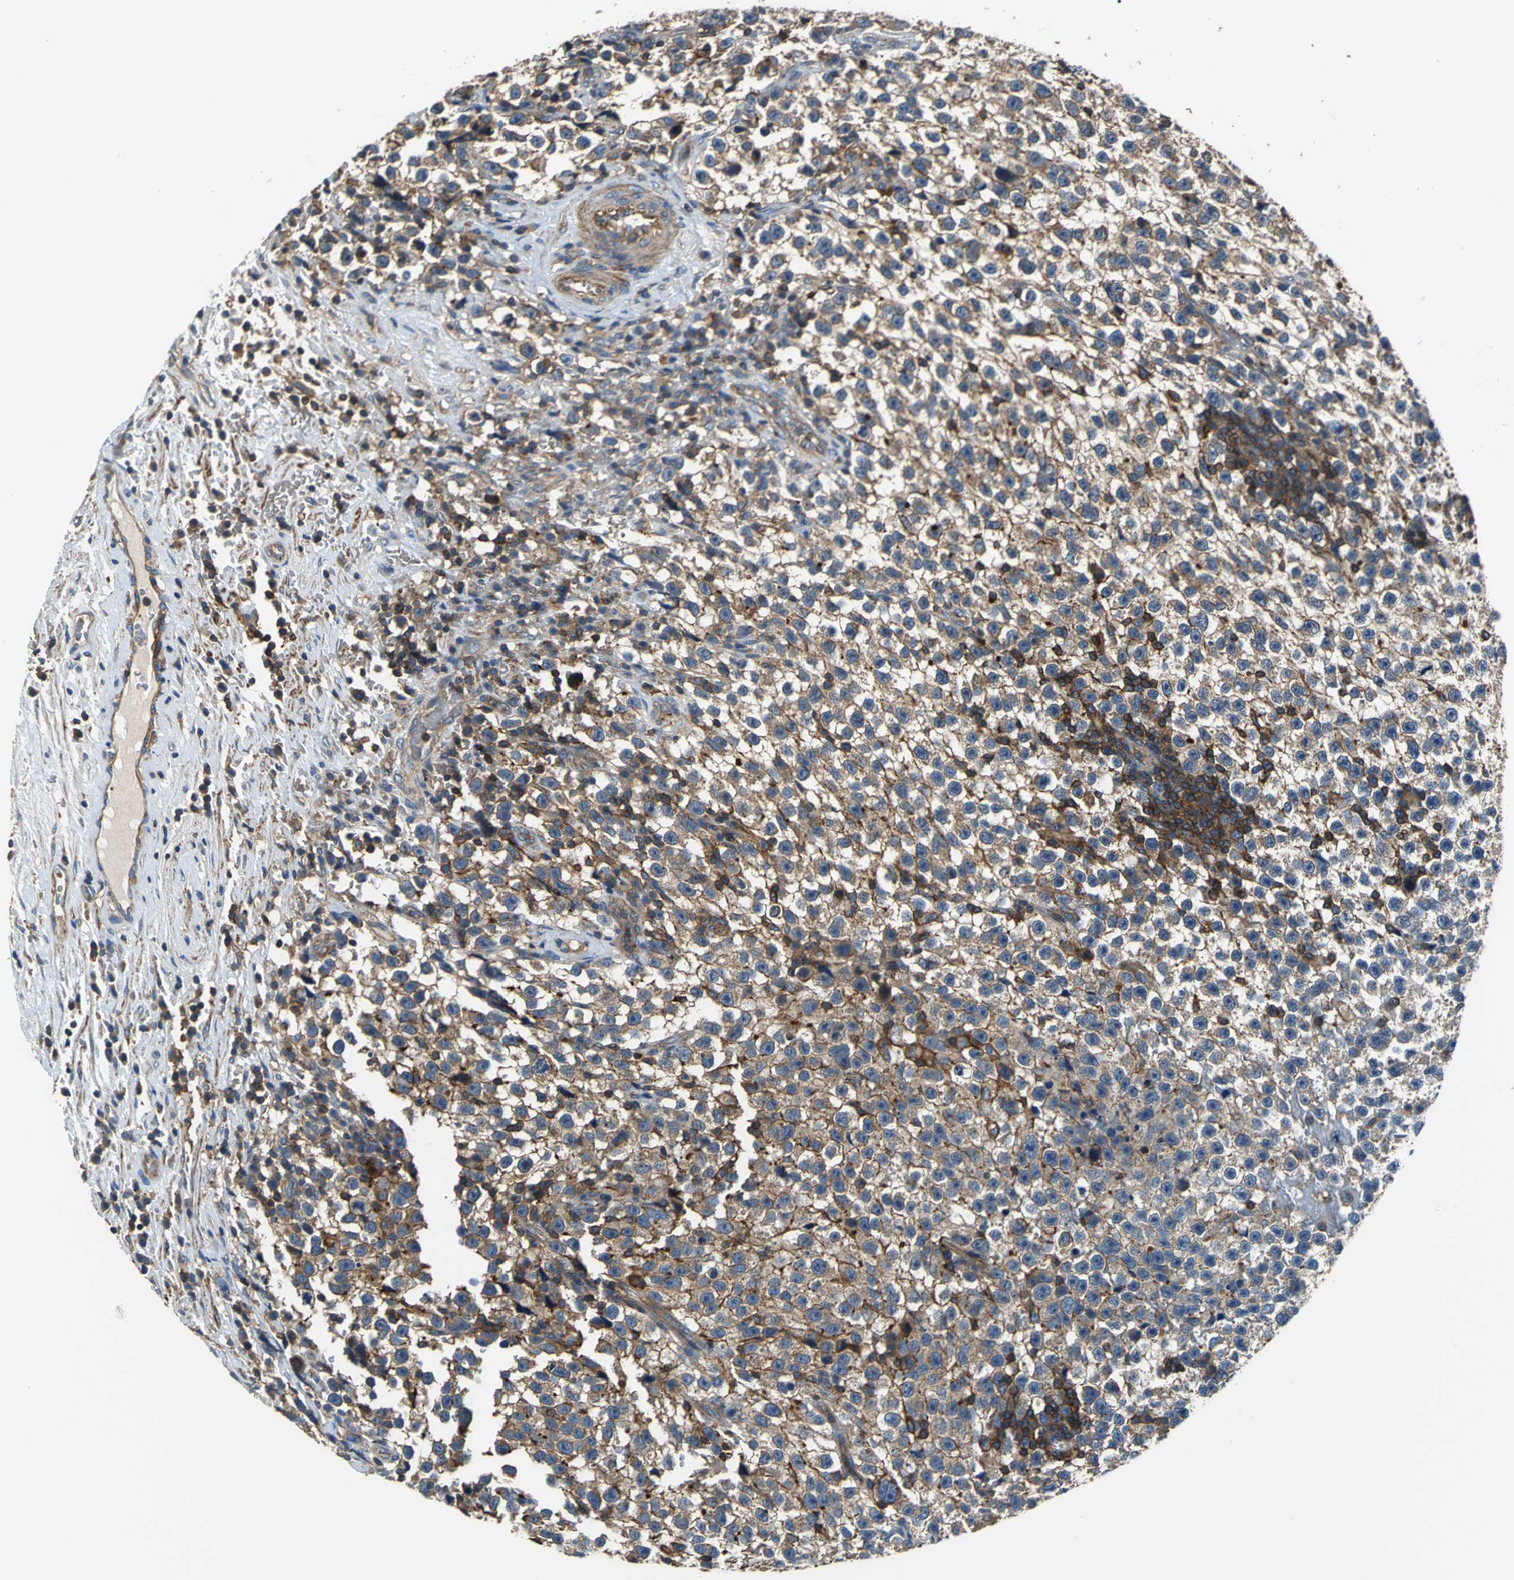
{"staining": {"intensity": "strong", "quantity": ">75%", "location": "cytoplasmic/membranous"}, "tissue": "testis cancer", "cell_type": "Tumor cells", "image_type": "cancer", "snomed": [{"axis": "morphology", "description": "Seminoma, NOS"}, {"axis": "topography", "description": "Testis"}], "caption": "A micrograph of human testis cancer (seminoma) stained for a protein demonstrates strong cytoplasmic/membranous brown staining in tumor cells.", "gene": "PARVA", "patient": {"sex": "male", "age": 33}}